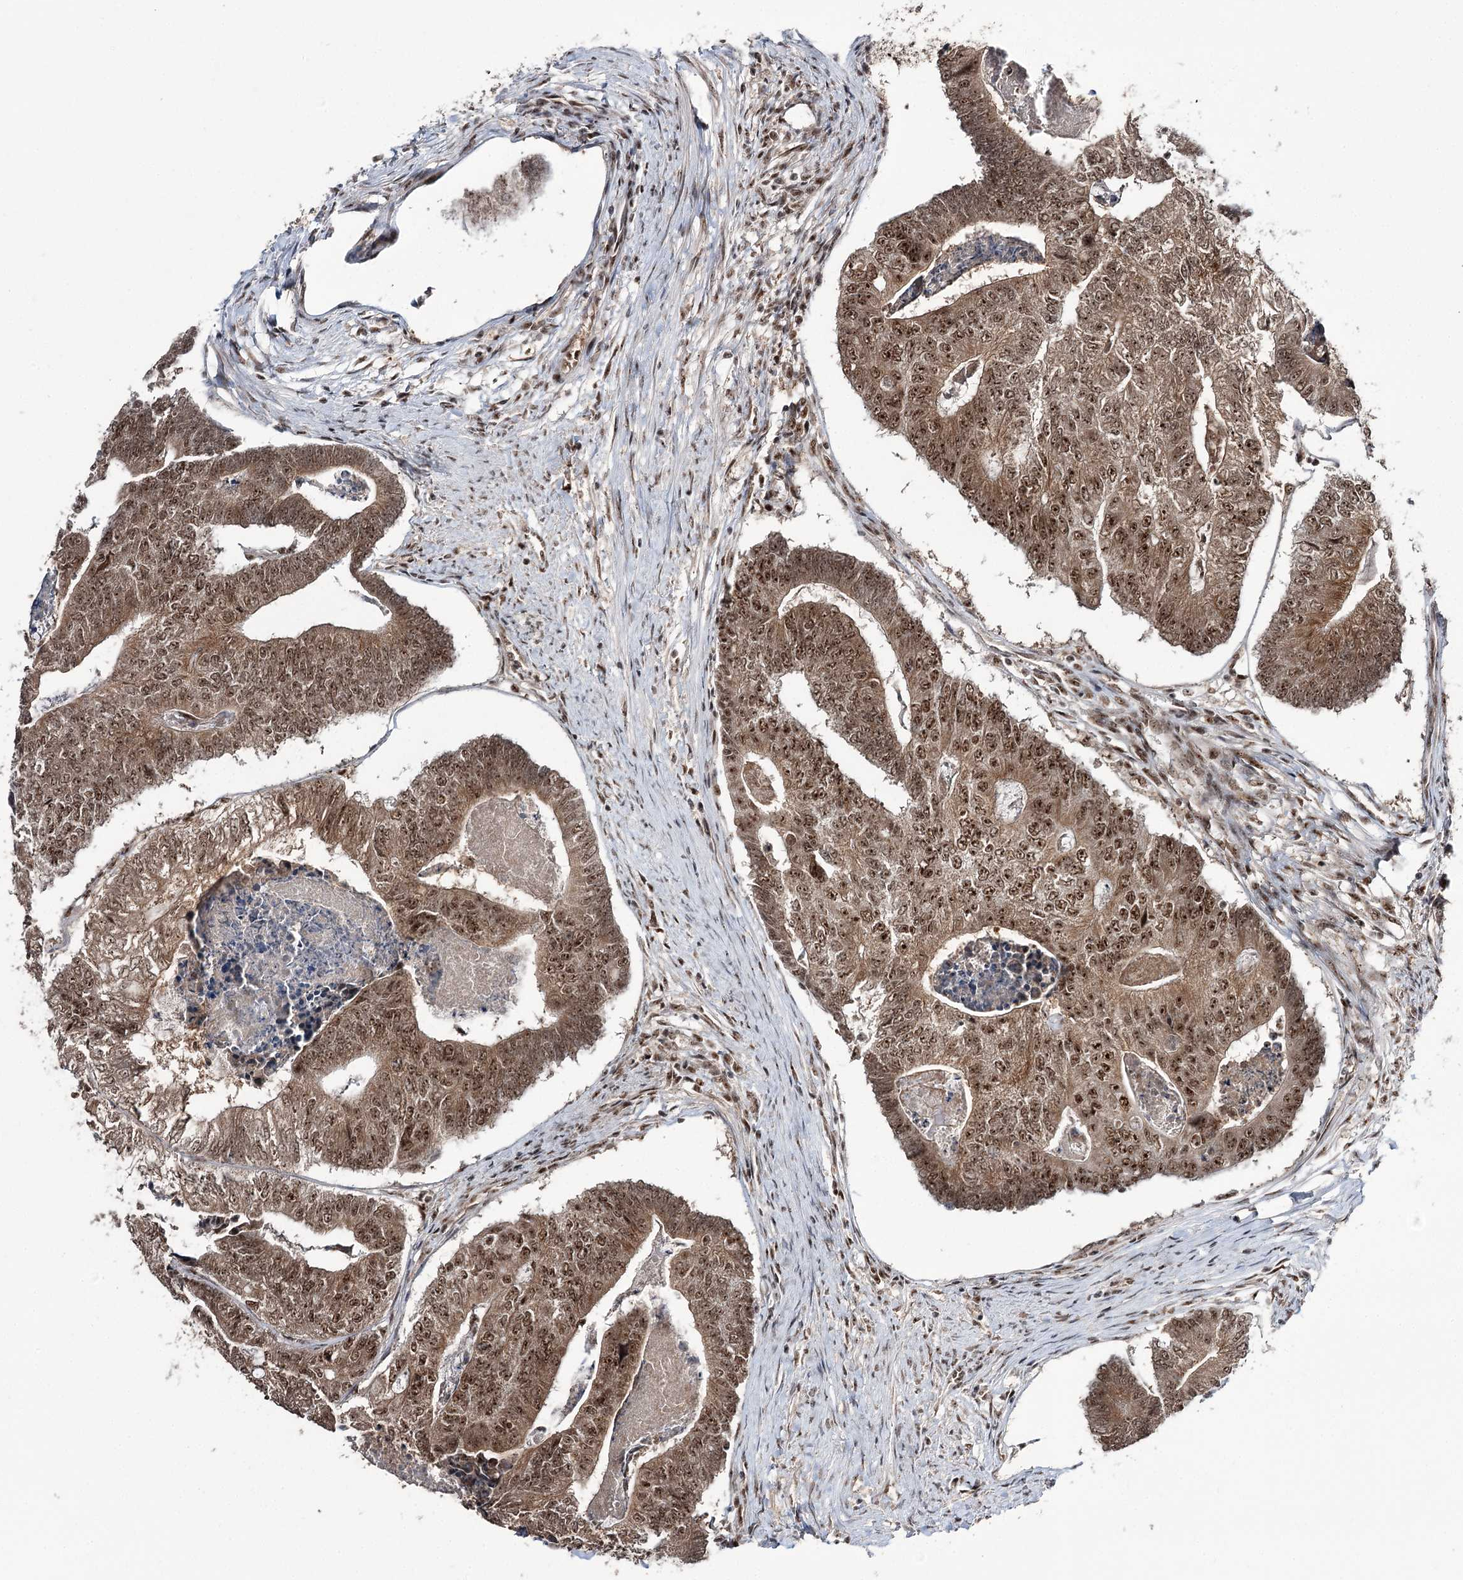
{"staining": {"intensity": "moderate", "quantity": ">75%", "location": "cytoplasmic/membranous,nuclear"}, "tissue": "colorectal cancer", "cell_type": "Tumor cells", "image_type": "cancer", "snomed": [{"axis": "morphology", "description": "Adenocarcinoma, NOS"}, {"axis": "topography", "description": "Colon"}], "caption": "Immunohistochemistry (IHC) of human colorectal cancer (adenocarcinoma) exhibits medium levels of moderate cytoplasmic/membranous and nuclear expression in about >75% of tumor cells.", "gene": "ERCC3", "patient": {"sex": "female", "age": 67}}